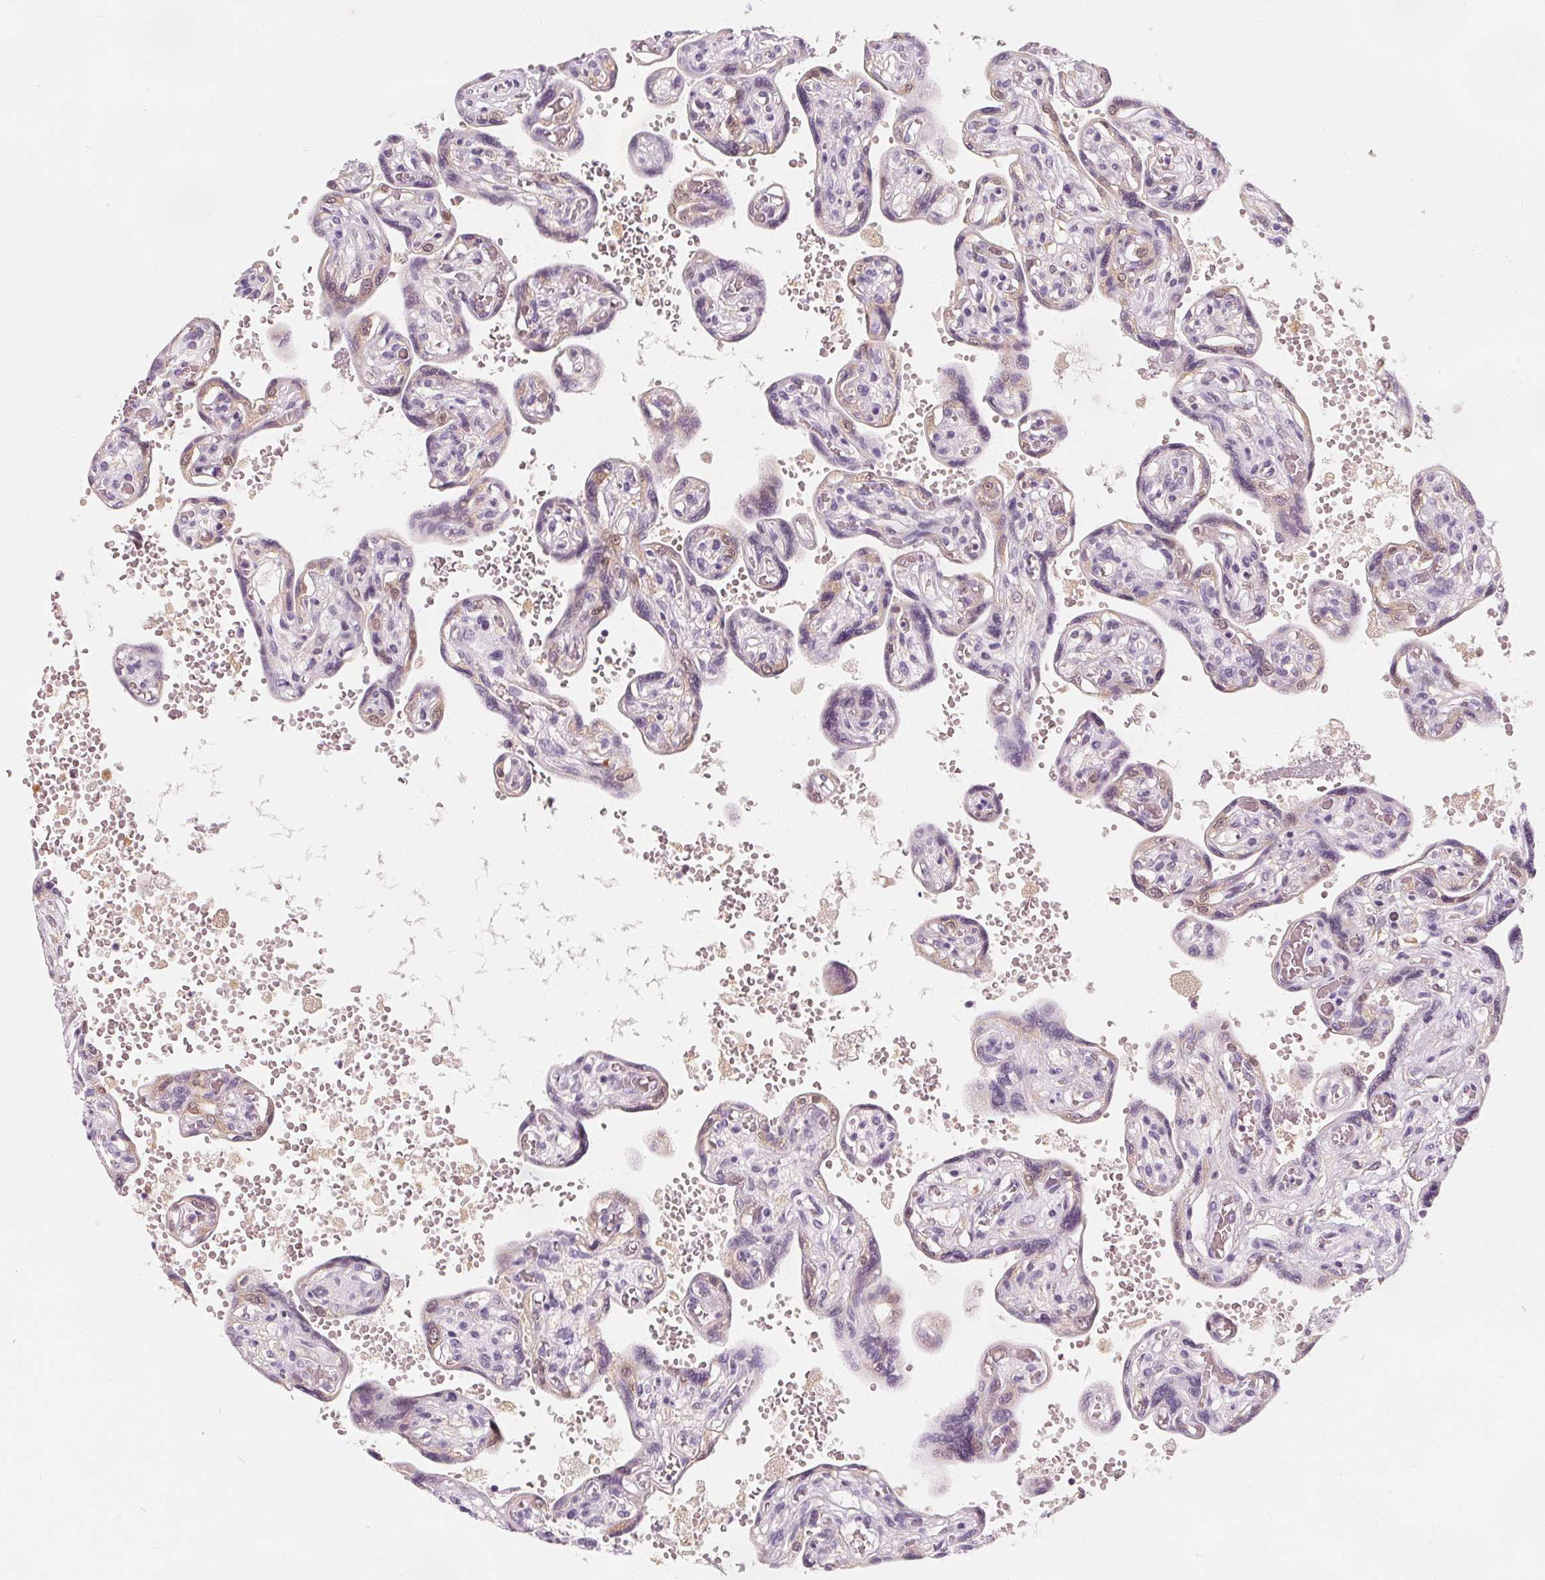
{"staining": {"intensity": "weak", "quantity": "25%-75%", "location": "cytoplasmic/membranous,nuclear"}, "tissue": "placenta", "cell_type": "Trophoblastic cells", "image_type": "normal", "snomed": [{"axis": "morphology", "description": "Normal tissue, NOS"}, {"axis": "topography", "description": "Placenta"}], "caption": "A brown stain highlights weak cytoplasmic/membranous,nuclear positivity of a protein in trophoblastic cells of normal human placenta.", "gene": "UGP2", "patient": {"sex": "female", "age": 32}}